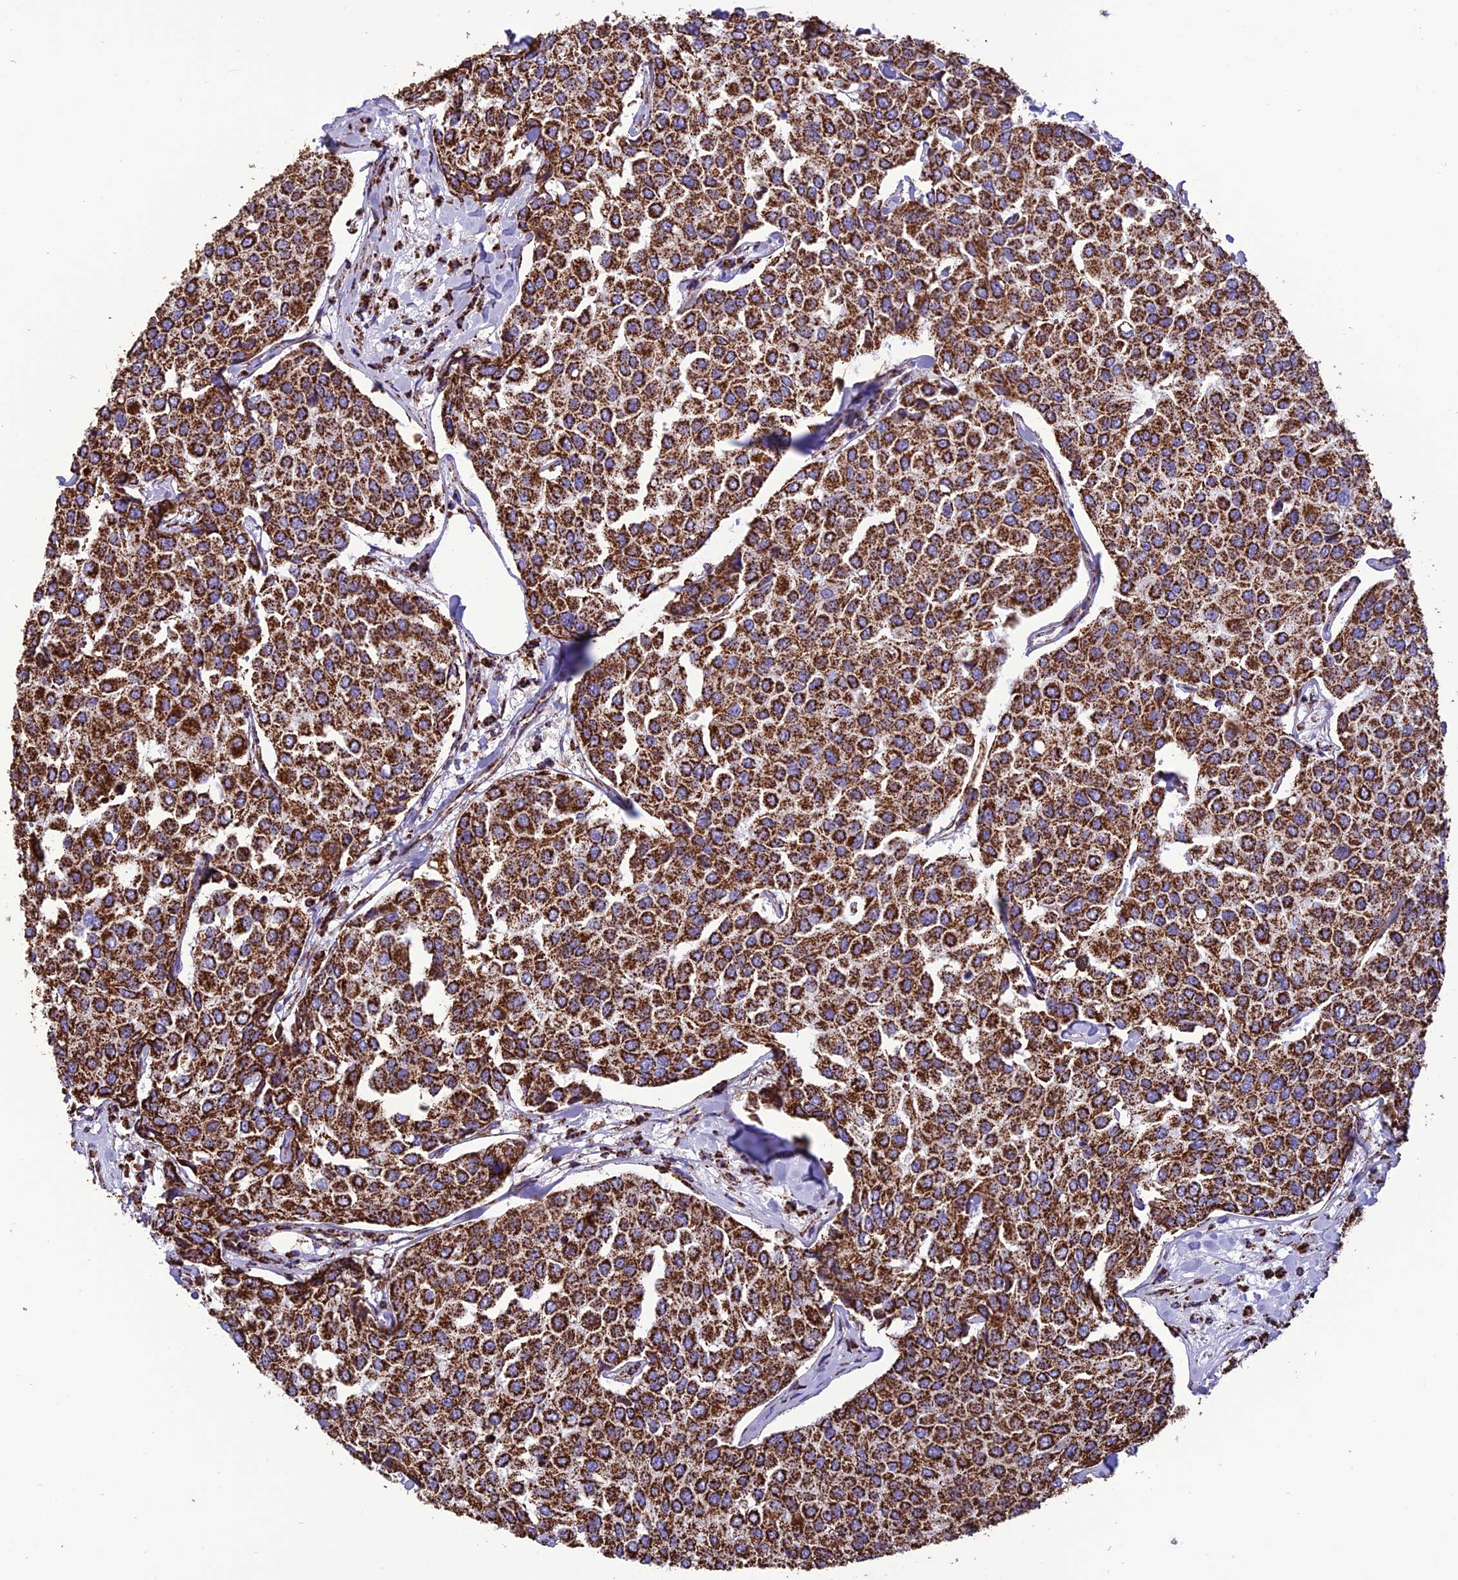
{"staining": {"intensity": "strong", "quantity": ">75%", "location": "cytoplasmic/membranous"}, "tissue": "breast cancer", "cell_type": "Tumor cells", "image_type": "cancer", "snomed": [{"axis": "morphology", "description": "Duct carcinoma"}, {"axis": "topography", "description": "Breast"}], "caption": "Human intraductal carcinoma (breast) stained for a protein (brown) reveals strong cytoplasmic/membranous positive staining in approximately >75% of tumor cells.", "gene": "NDUFAF1", "patient": {"sex": "female", "age": 55}}